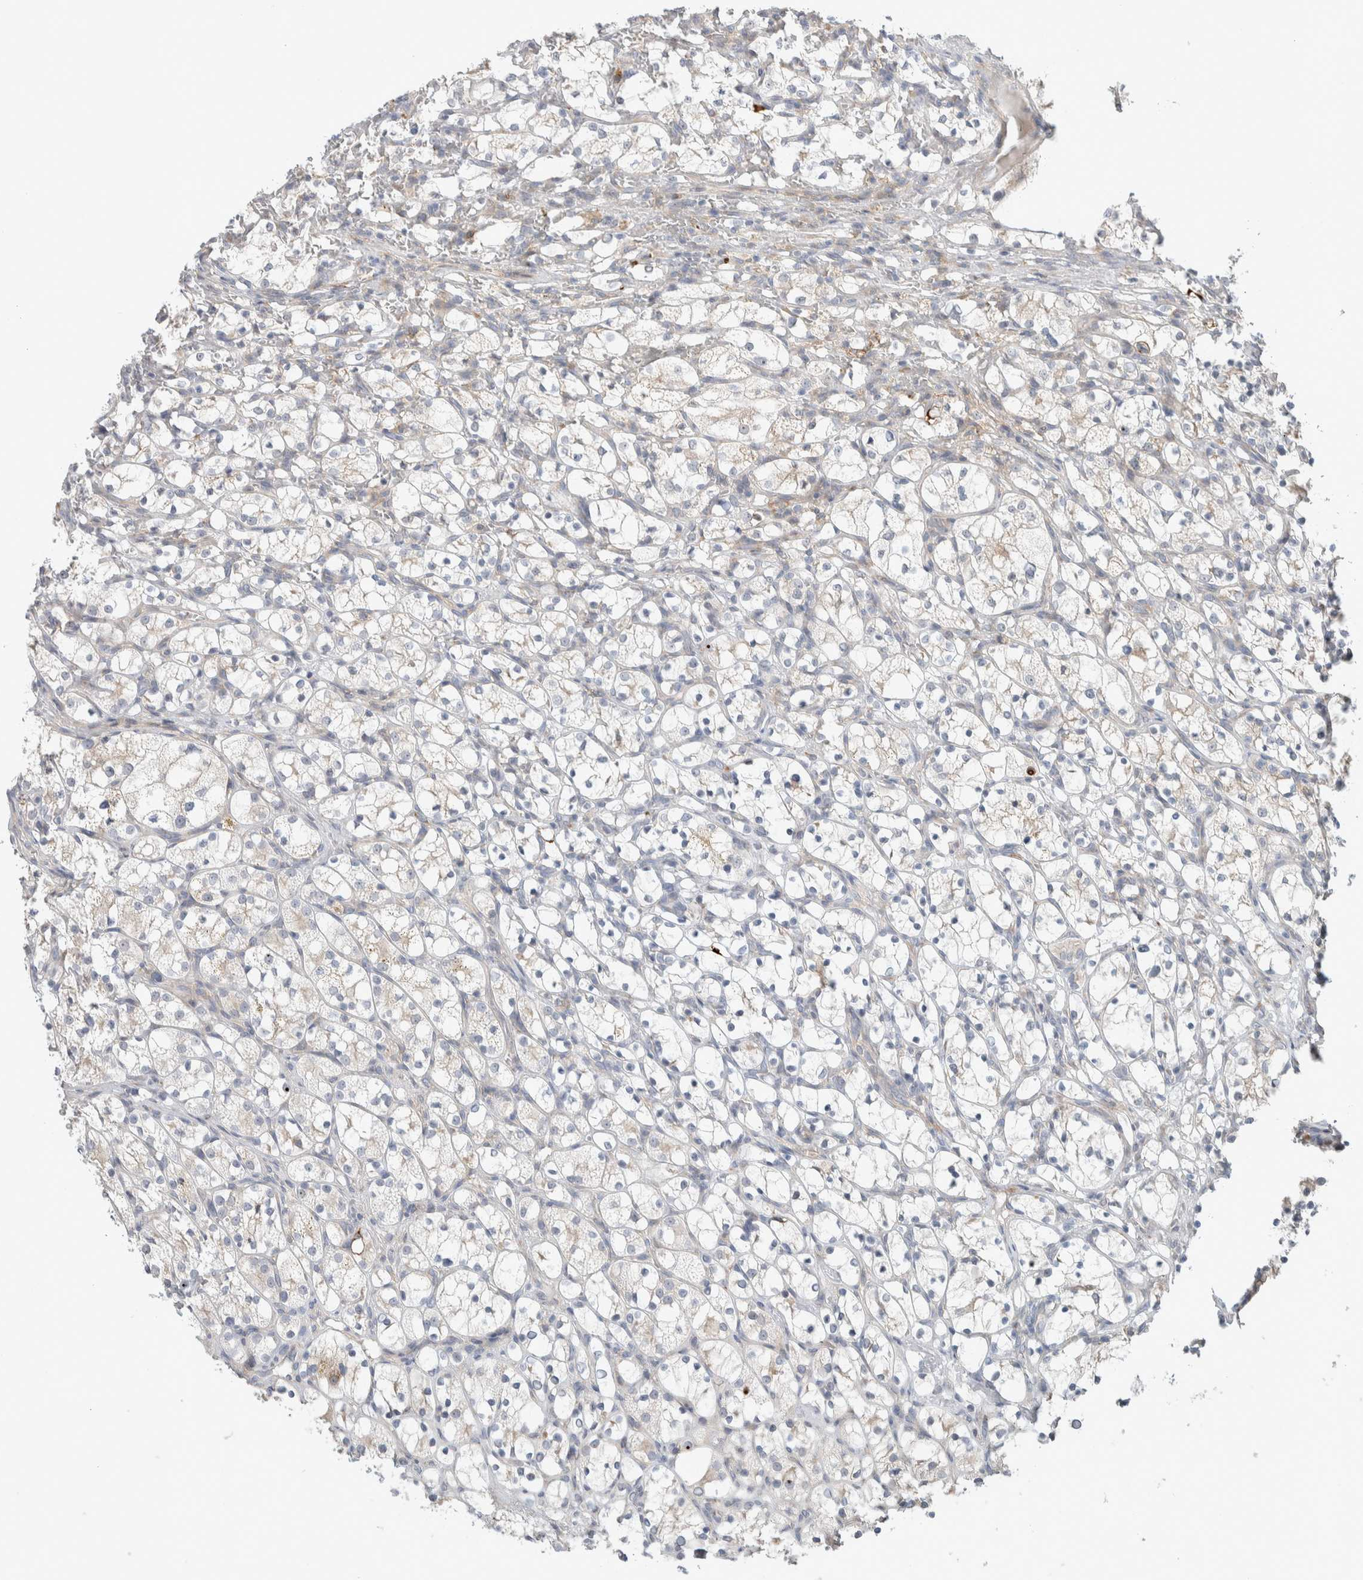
{"staining": {"intensity": "negative", "quantity": "none", "location": "none"}, "tissue": "renal cancer", "cell_type": "Tumor cells", "image_type": "cancer", "snomed": [{"axis": "morphology", "description": "Adenocarcinoma, NOS"}, {"axis": "topography", "description": "Kidney"}], "caption": "Immunohistochemistry (IHC) micrograph of adenocarcinoma (renal) stained for a protein (brown), which demonstrates no expression in tumor cells. (Brightfield microscopy of DAB (3,3'-diaminobenzidine) immunohistochemistry at high magnification).", "gene": "ADCY8", "patient": {"sex": "female", "age": 69}}